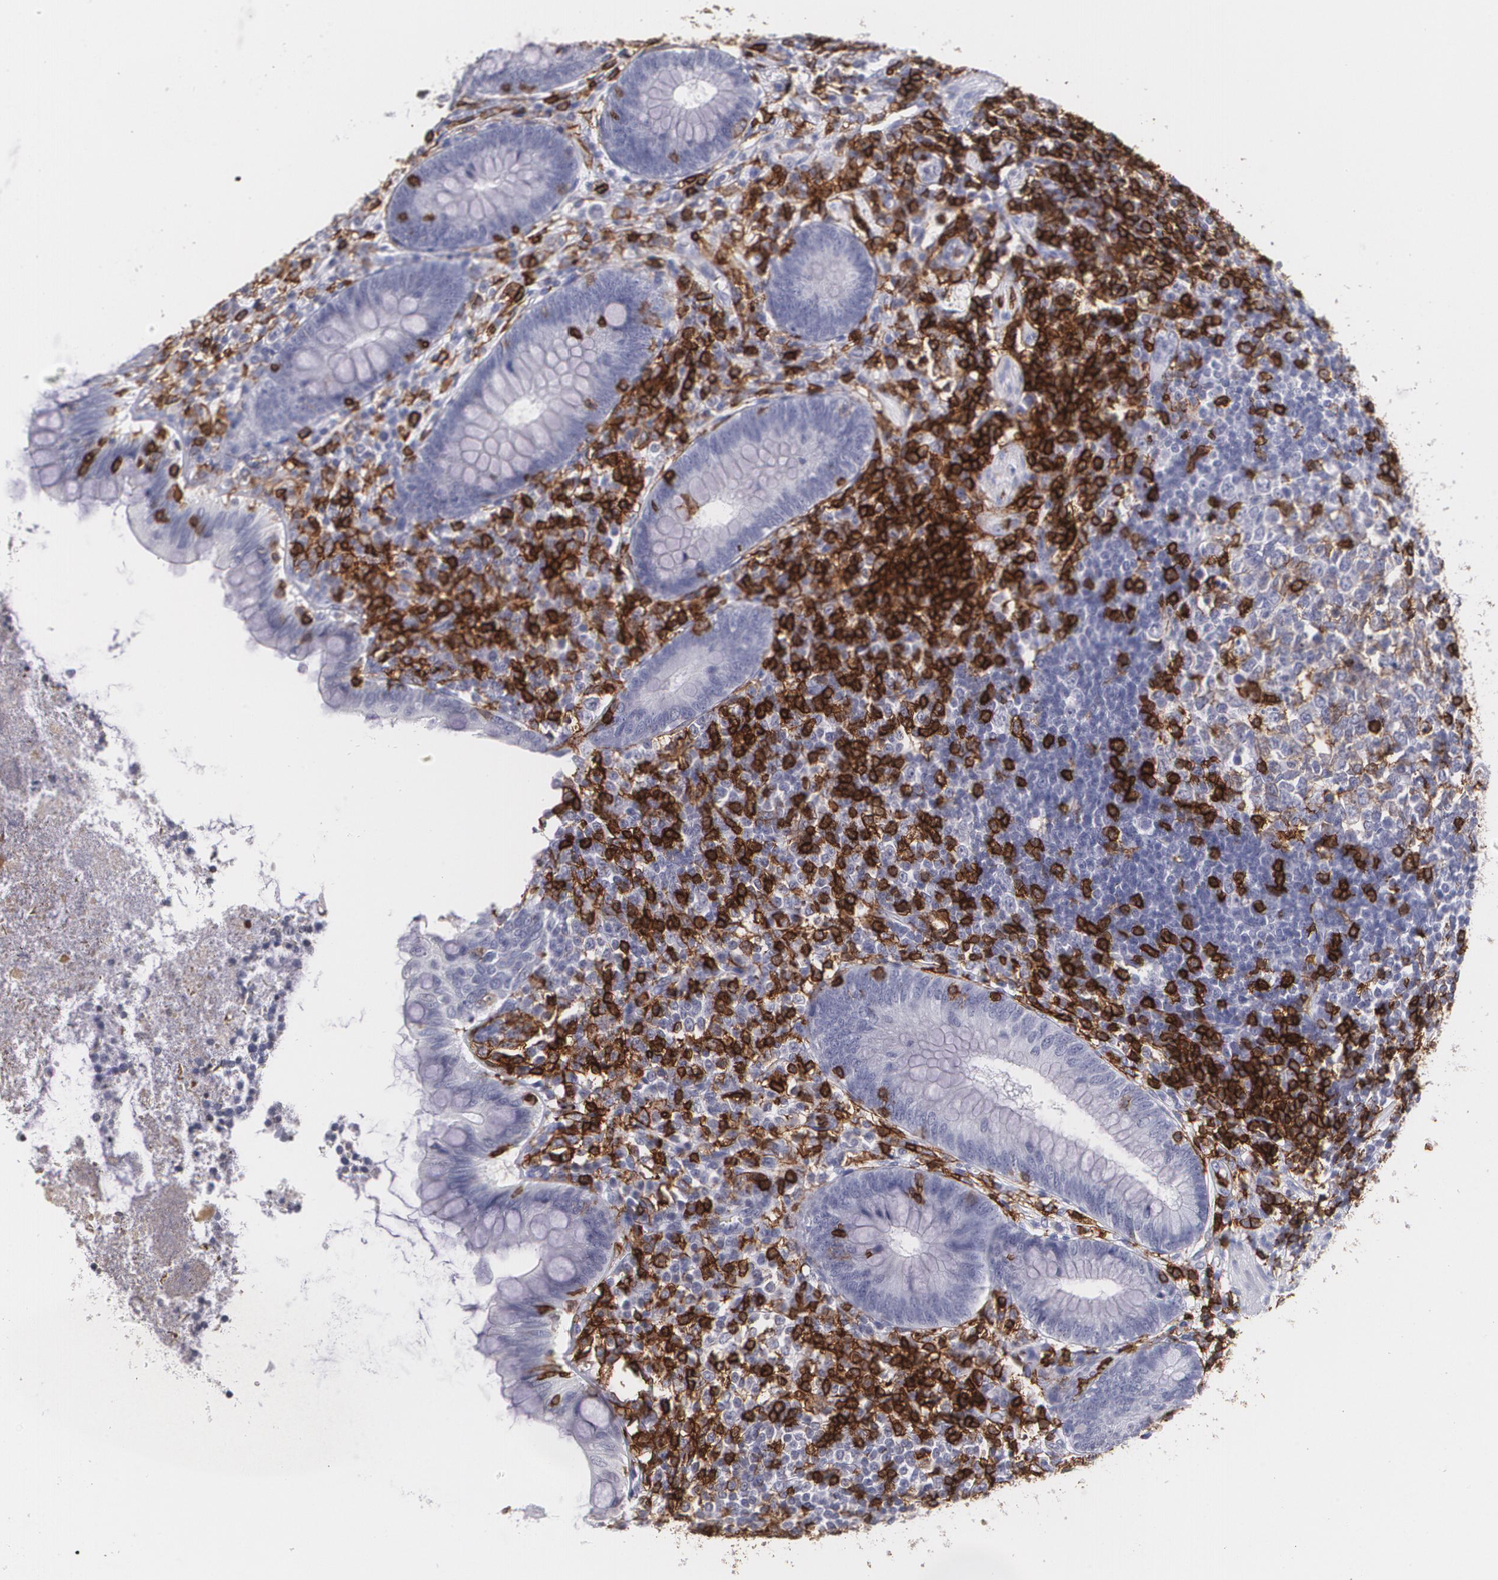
{"staining": {"intensity": "negative", "quantity": "none", "location": "none"}, "tissue": "appendix", "cell_type": "Glandular cells", "image_type": "normal", "snomed": [{"axis": "morphology", "description": "Normal tissue, NOS"}, {"axis": "topography", "description": "Appendix"}], "caption": "Micrograph shows no protein staining in glandular cells of benign appendix.", "gene": "PTPRC", "patient": {"sex": "female", "age": 66}}